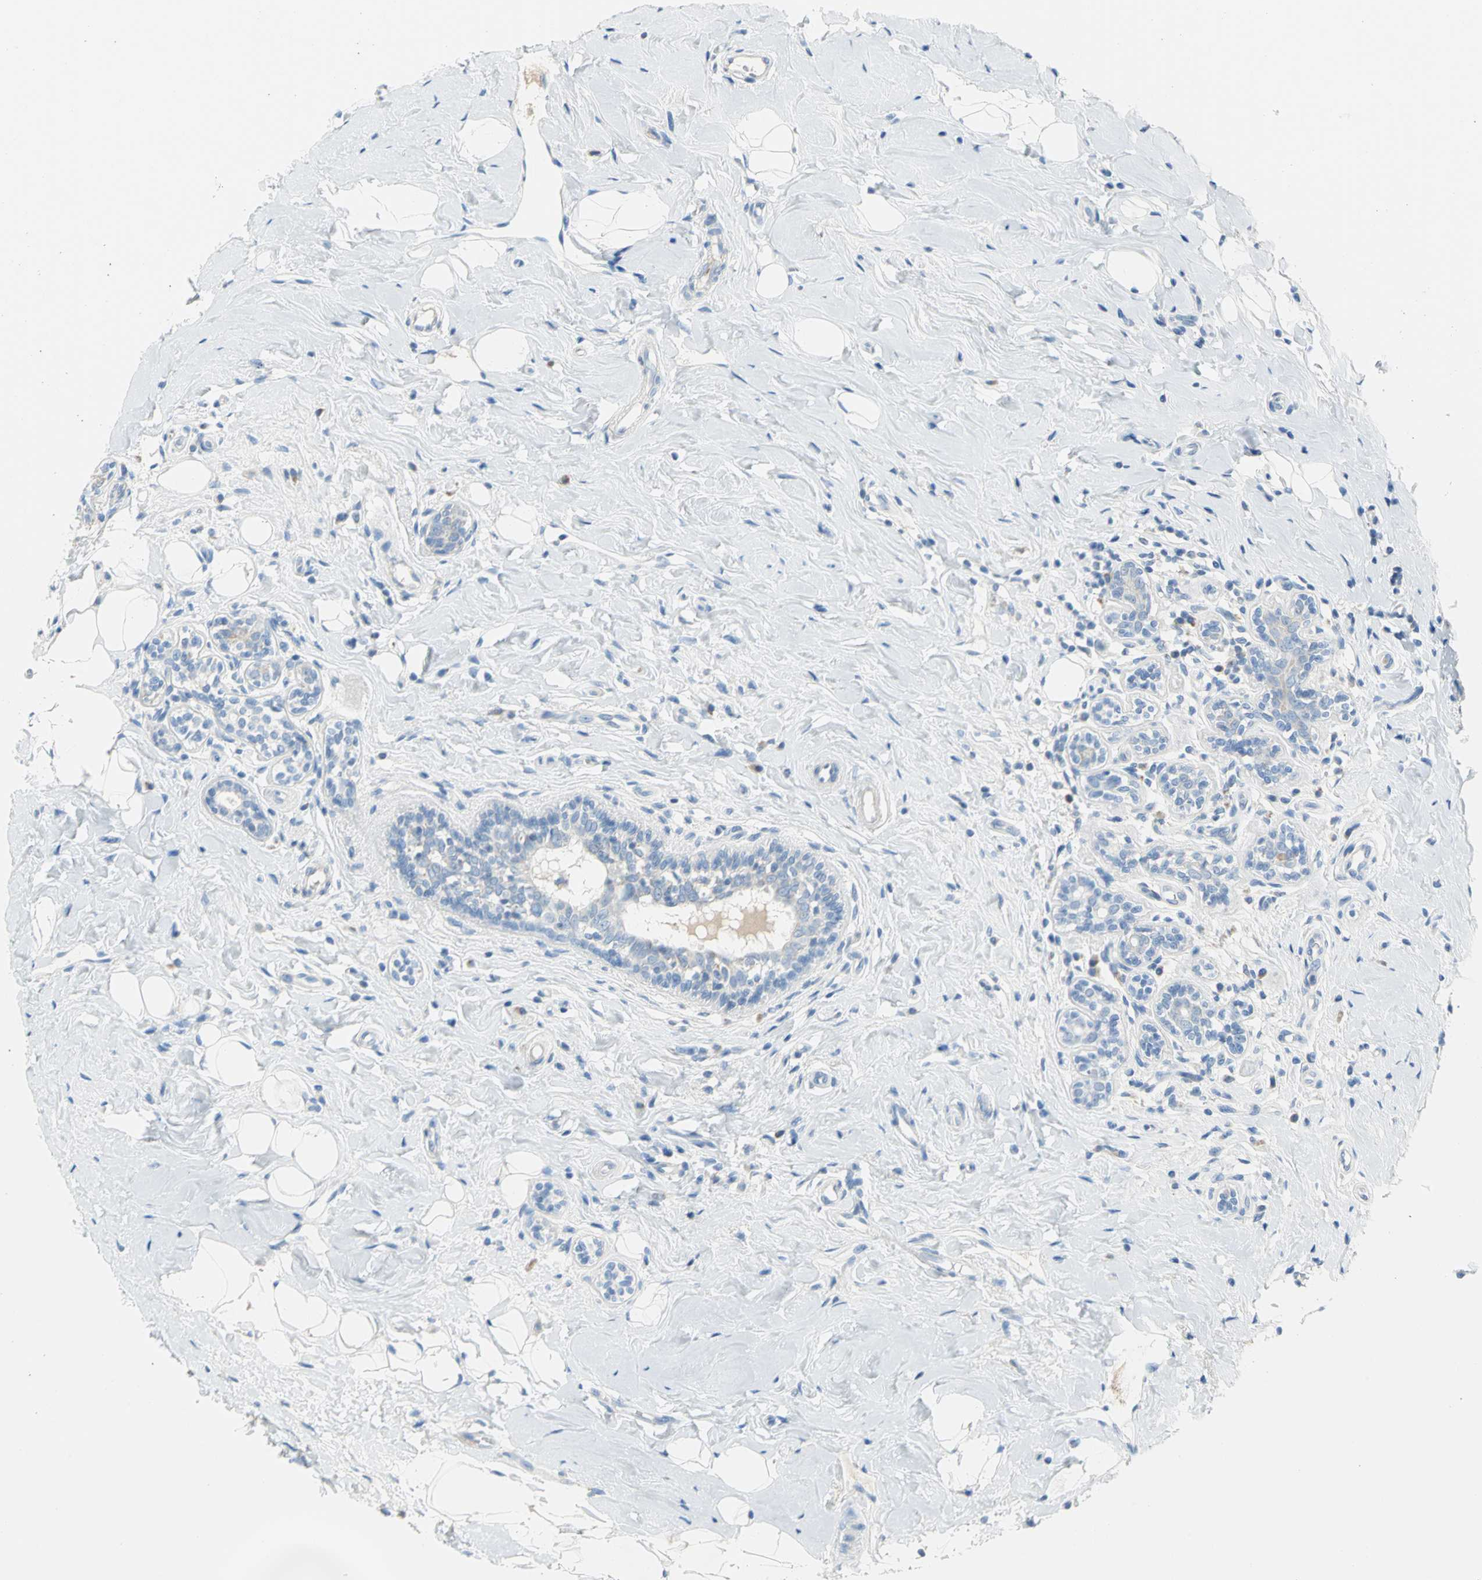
{"staining": {"intensity": "negative", "quantity": "none", "location": "none"}, "tissue": "breast cancer", "cell_type": "Tumor cells", "image_type": "cancer", "snomed": [{"axis": "morphology", "description": "Normal tissue, NOS"}, {"axis": "morphology", "description": "Lobular carcinoma"}, {"axis": "topography", "description": "Breast"}], "caption": "Lobular carcinoma (breast) was stained to show a protein in brown. There is no significant expression in tumor cells.", "gene": "ALOX15", "patient": {"sex": "female", "age": 47}}